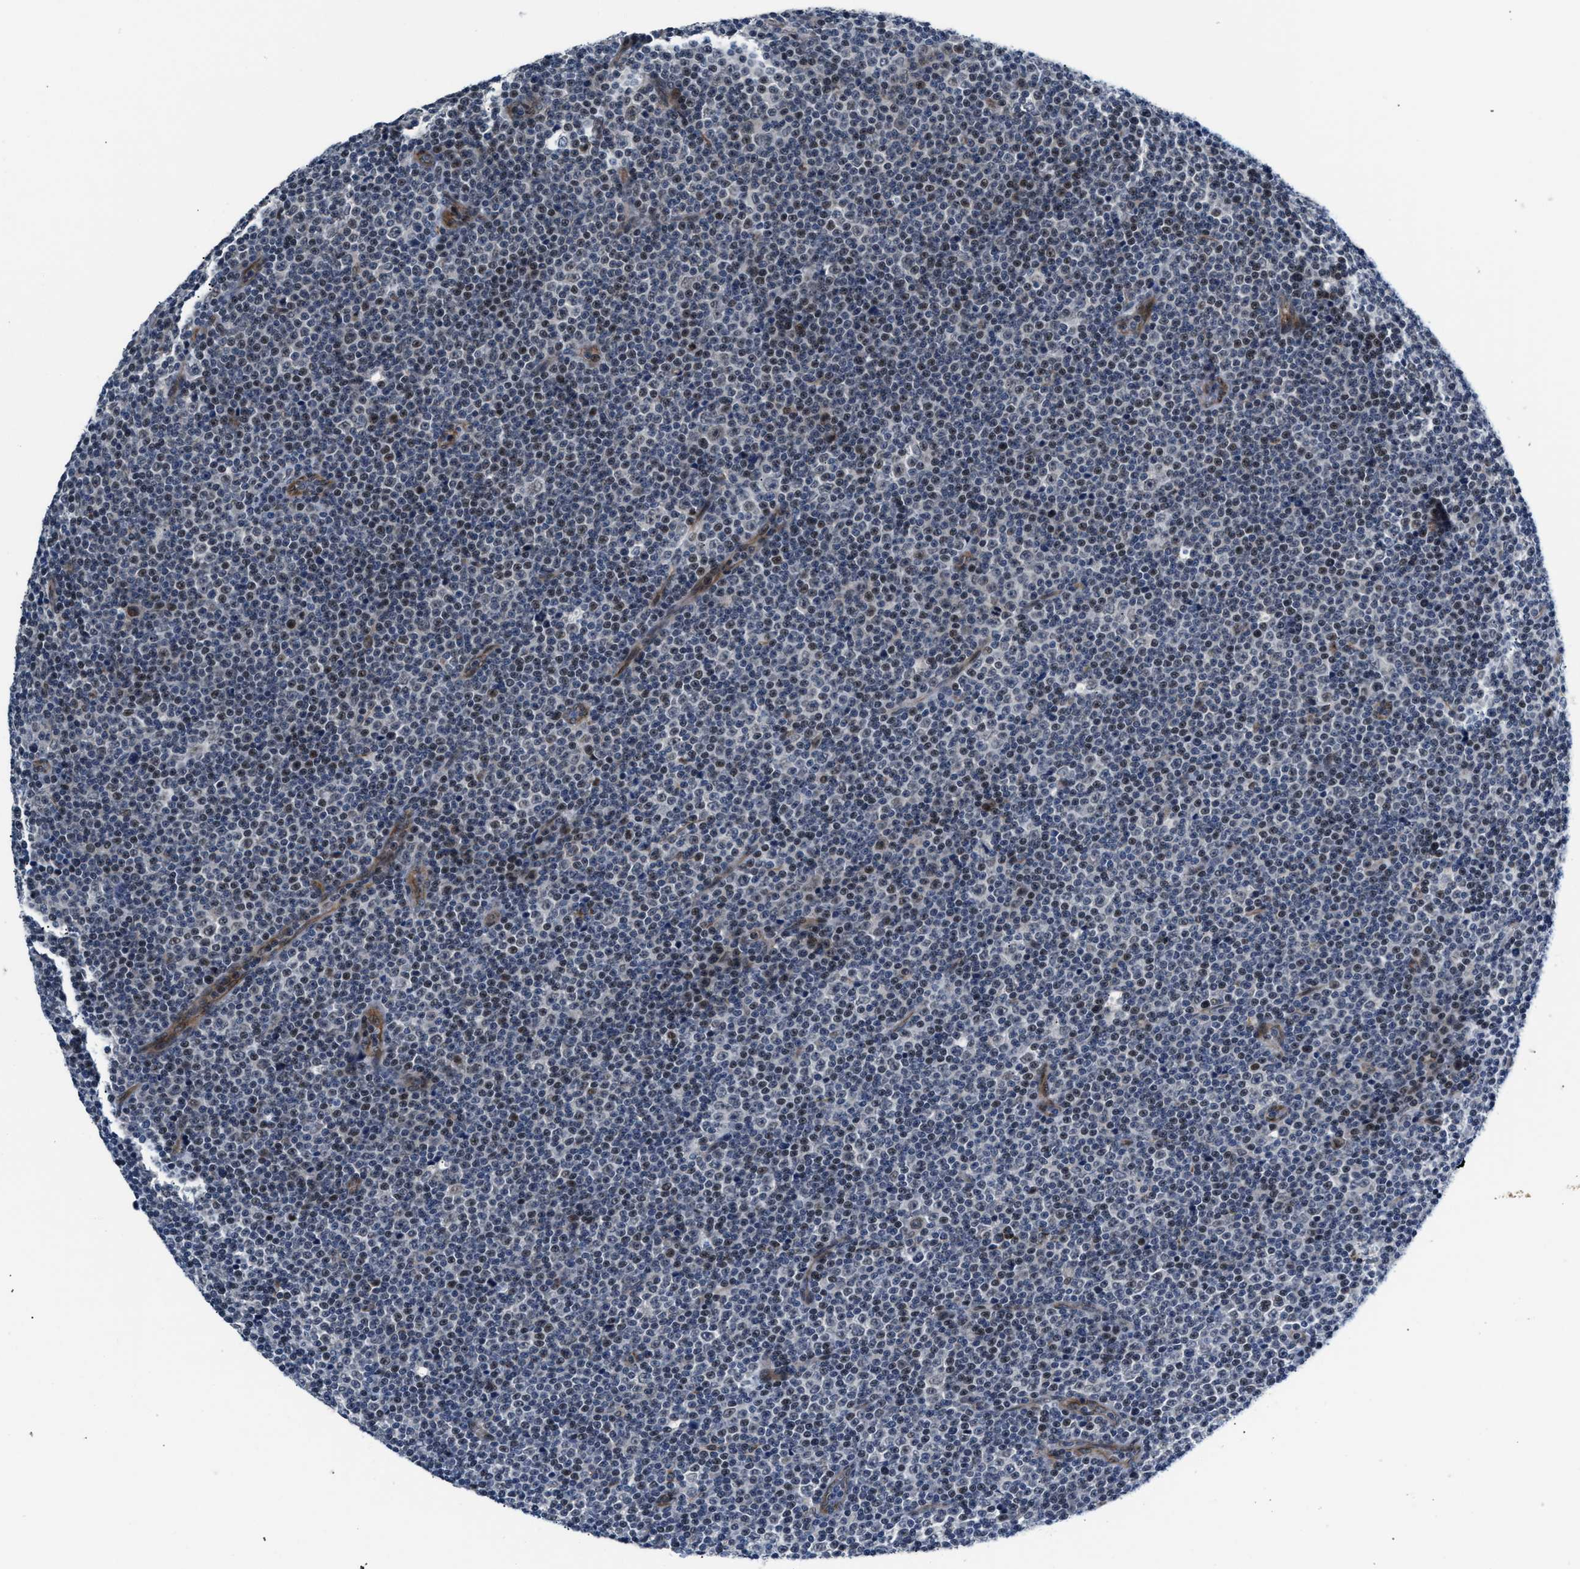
{"staining": {"intensity": "moderate", "quantity": "<25%", "location": "nuclear"}, "tissue": "lymphoma", "cell_type": "Tumor cells", "image_type": "cancer", "snomed": [{"axis": "morphology", "description": "Malignant lymphoma, non-Hodgkin's type, Low grade"}, {"axis": "topography", "description": "Lymph node"}], "caption": "Malignant lymphoma, non-Hodgkin's type (low-grade) stained with immunohistochemistry (IHC) reveals moderate nuclear positivity in about <25% of tumor cells.", "gene": "PPM1H", "patient": {"sex": "female", "age": 67}}